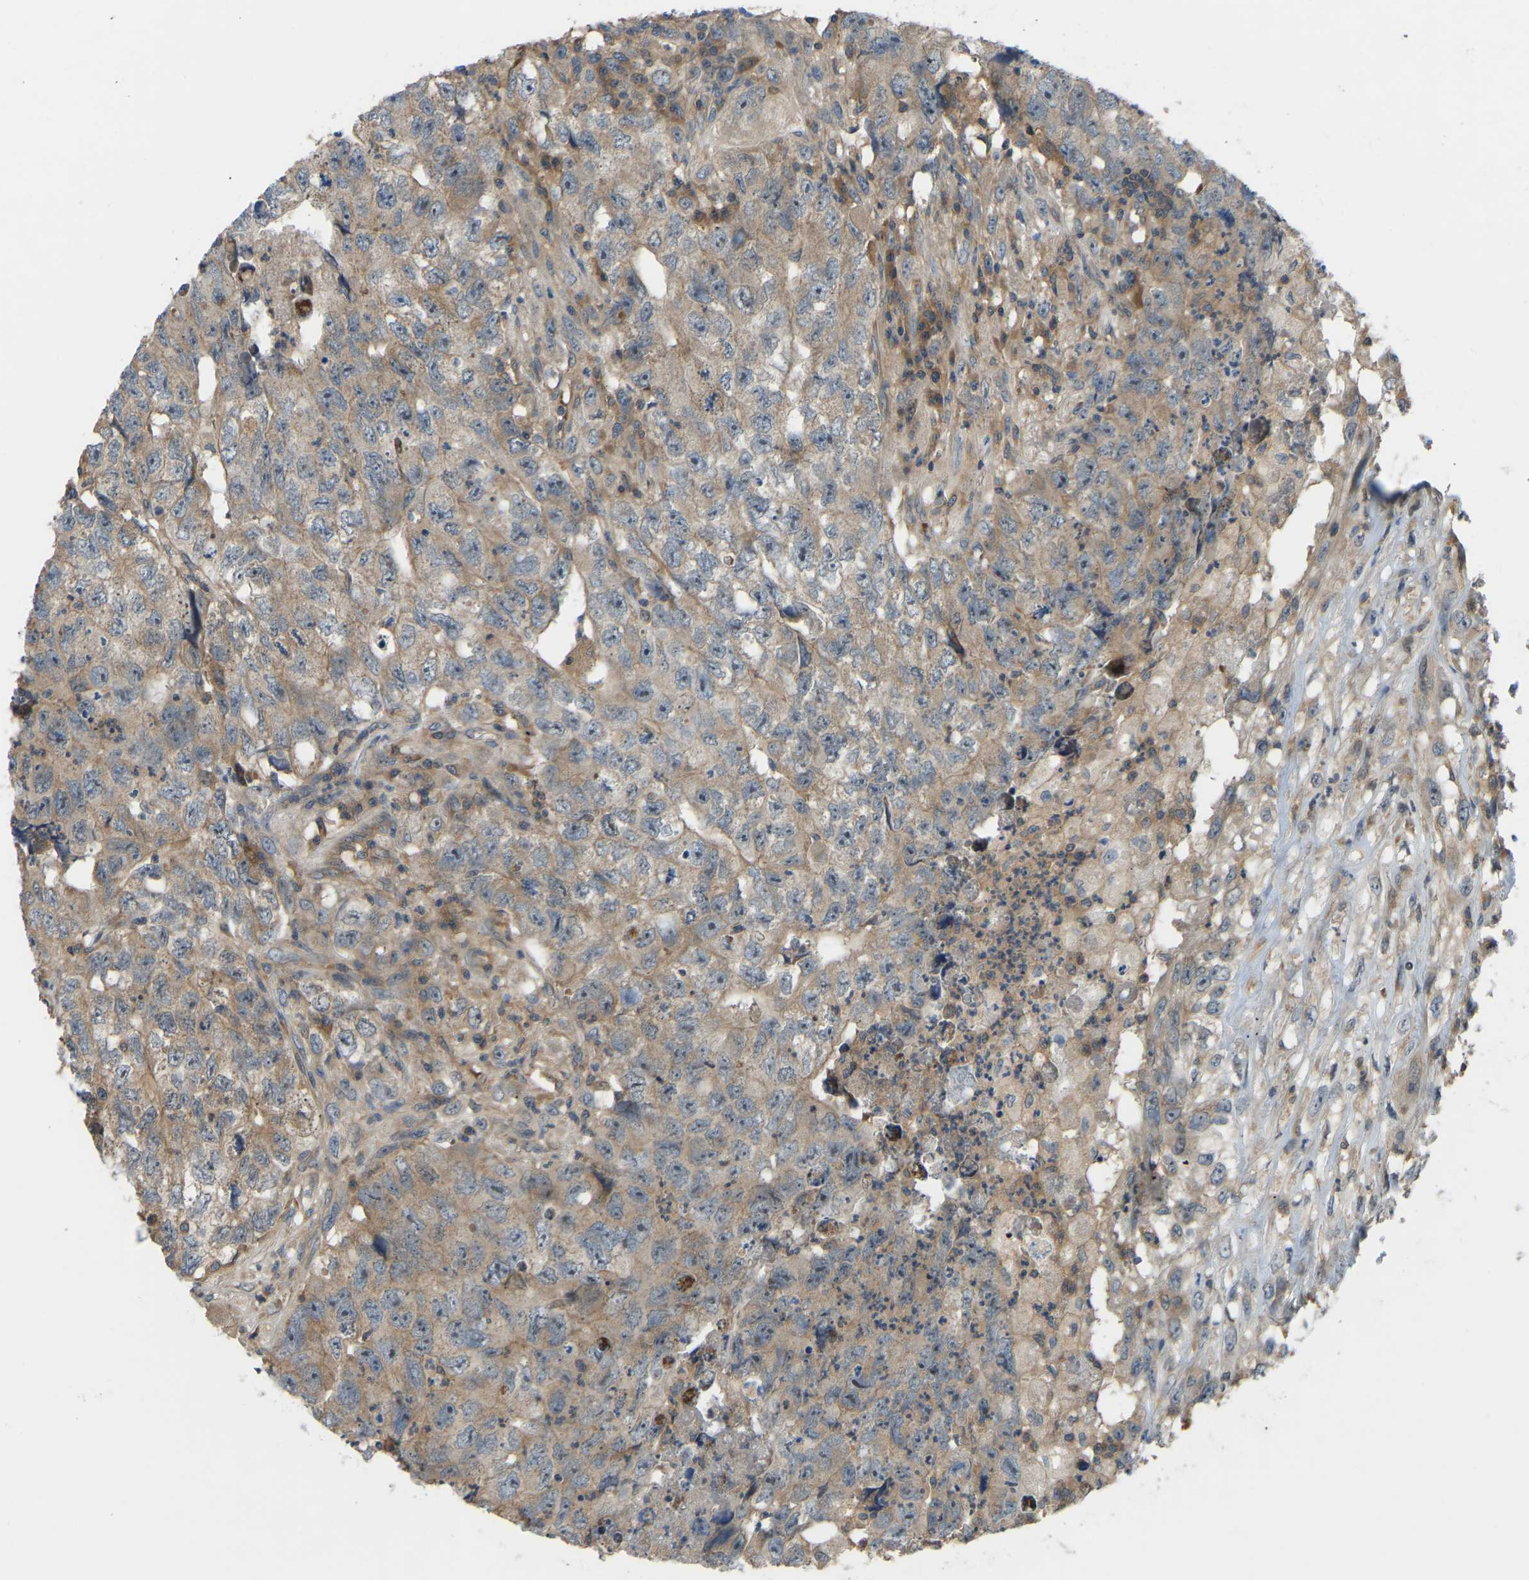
{"staining": {"intensity": "moderate", "quantity": ">75%", "location": "cytoplasmic/membranous"}, "tissue": "testis cancer", "cell_type": "Tumor cells", "image_type": "cancer", "snomed": [{"axis": "morphology", "description": "Carcinoma, Embryonal, NOS"}, {"axis": "topography", "description": "Testis"}], "caption": "This photomicrograph shows immunohistochemistry staining of testis cancer (embryonal carcinoma), with medium moderate cytoplasmic/membranous positivity in about >75% of tumor cells.", "gene": "ZNF71", "patient": {"sex": "male", "age": 32}}